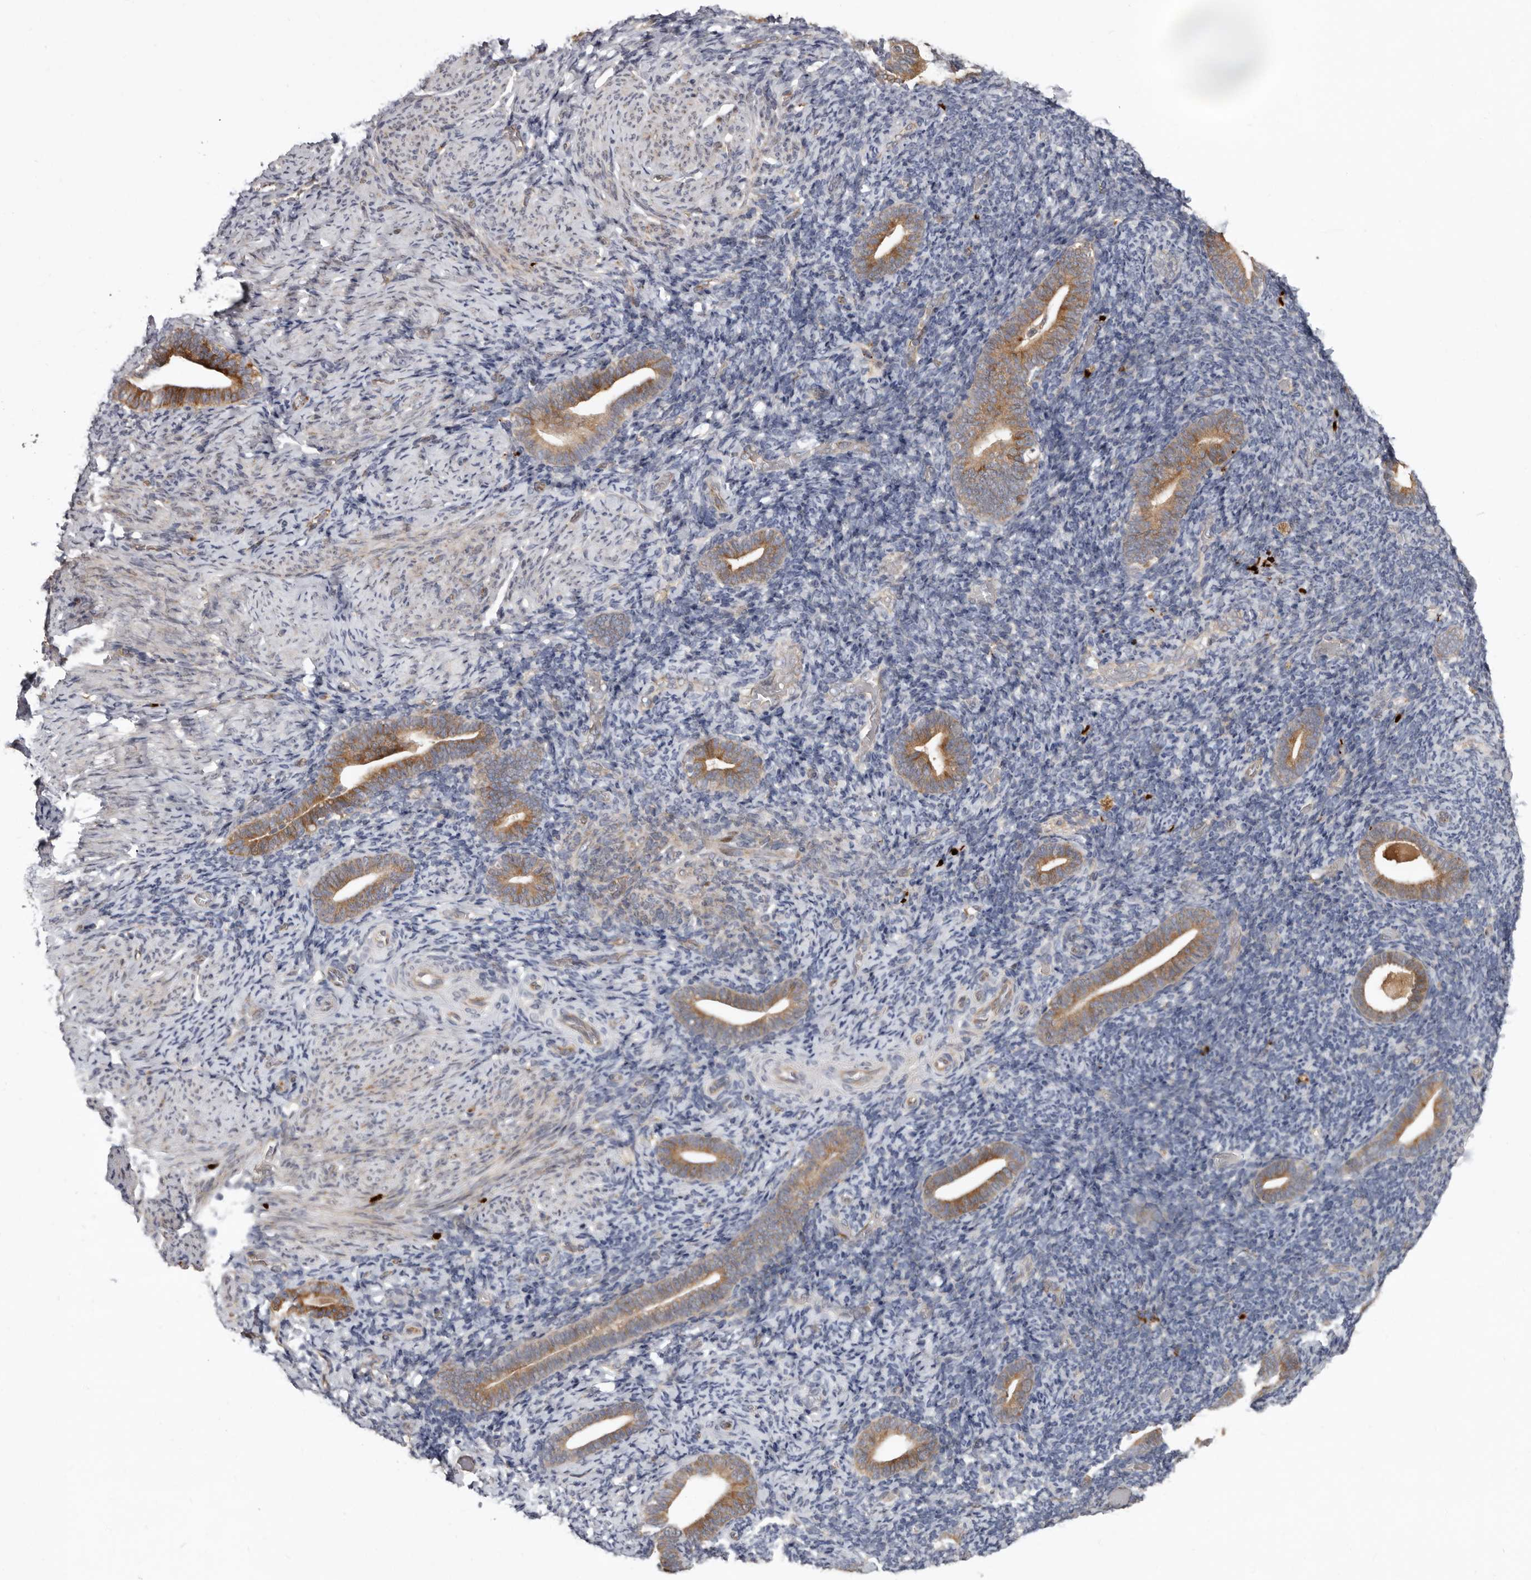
{"staining": {"intensity": "negative", "quantity": "none", "location": "none"}, "tissue": "endometrium", "cell_type": "Cells in endometrial stroma", "image_type": "normal", "snomed": [{"axis": "morphology", "description": "Normal tissue, NOS"}, {"axis": "topography", "description": "Endometrium"}], "caption": "The histopathology image reveals no staining of cells in endometrial stroma in unremarkable endometrium. (DAB (3,3'-diaminobenzidine) immunohistochemistry (IHC) with hematoxylin counter stain).", "gene": "MTF1", "patient": {"sex": "female", "age": 51}}